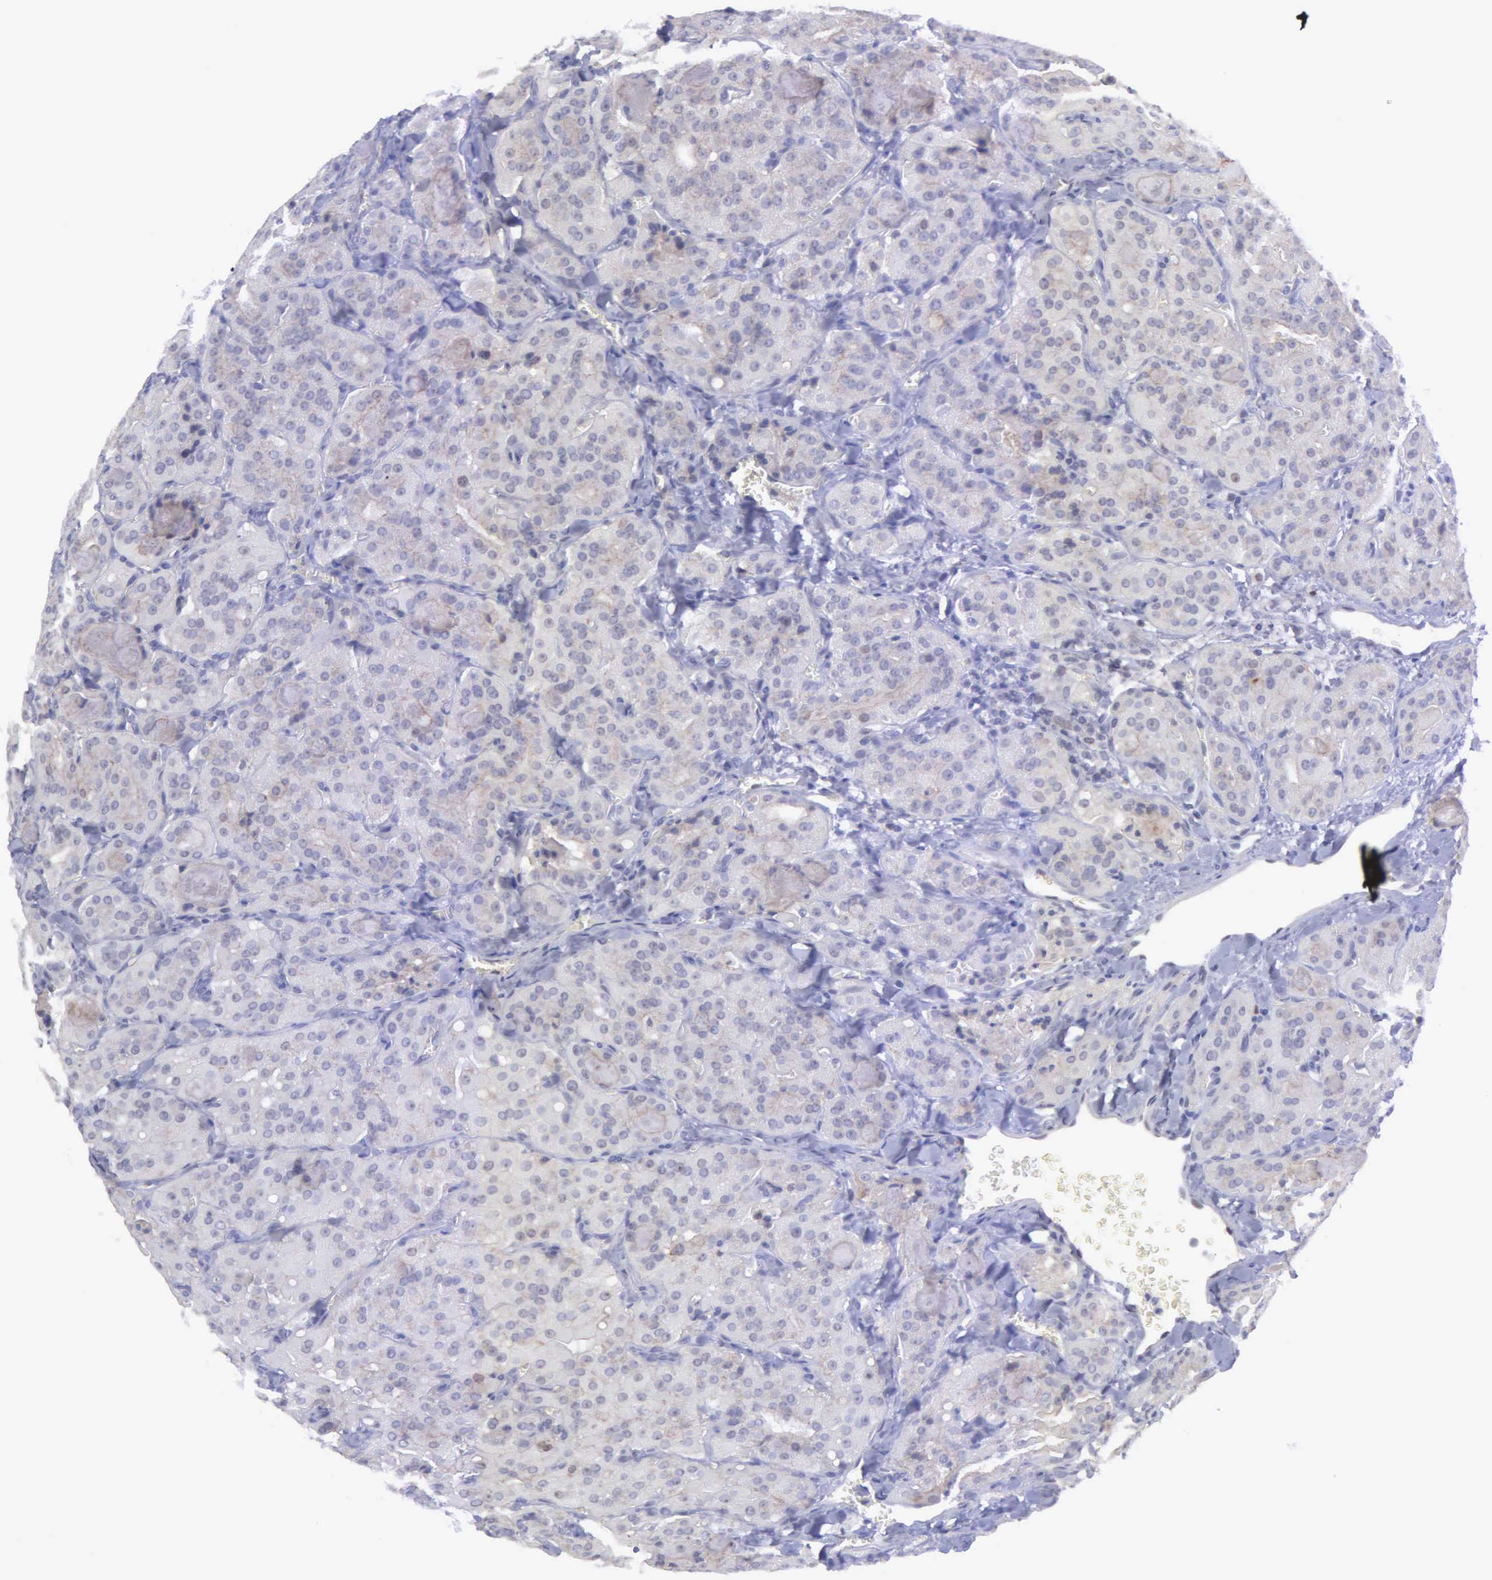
{"staining": {"intensity": "weak", "quantity": "<25%", "location": "cytoplasmic/membranous"}, "tissue": "thyroid cancer", "cell_type": "Tumor cells", "image_type": "cancer", "snomed": [{"axis": "morphology", "description": "Carcinoma, NOS"}, {"axis": "topography", "description": "Thyroid gland"}], "caption": "Immunohistochemical staining of thyroid cancer (carcinoma) reveals no significant positivity in tumor cells.", "gene": "MICAL3", "patient": {"sex": "male", "age": 76}}